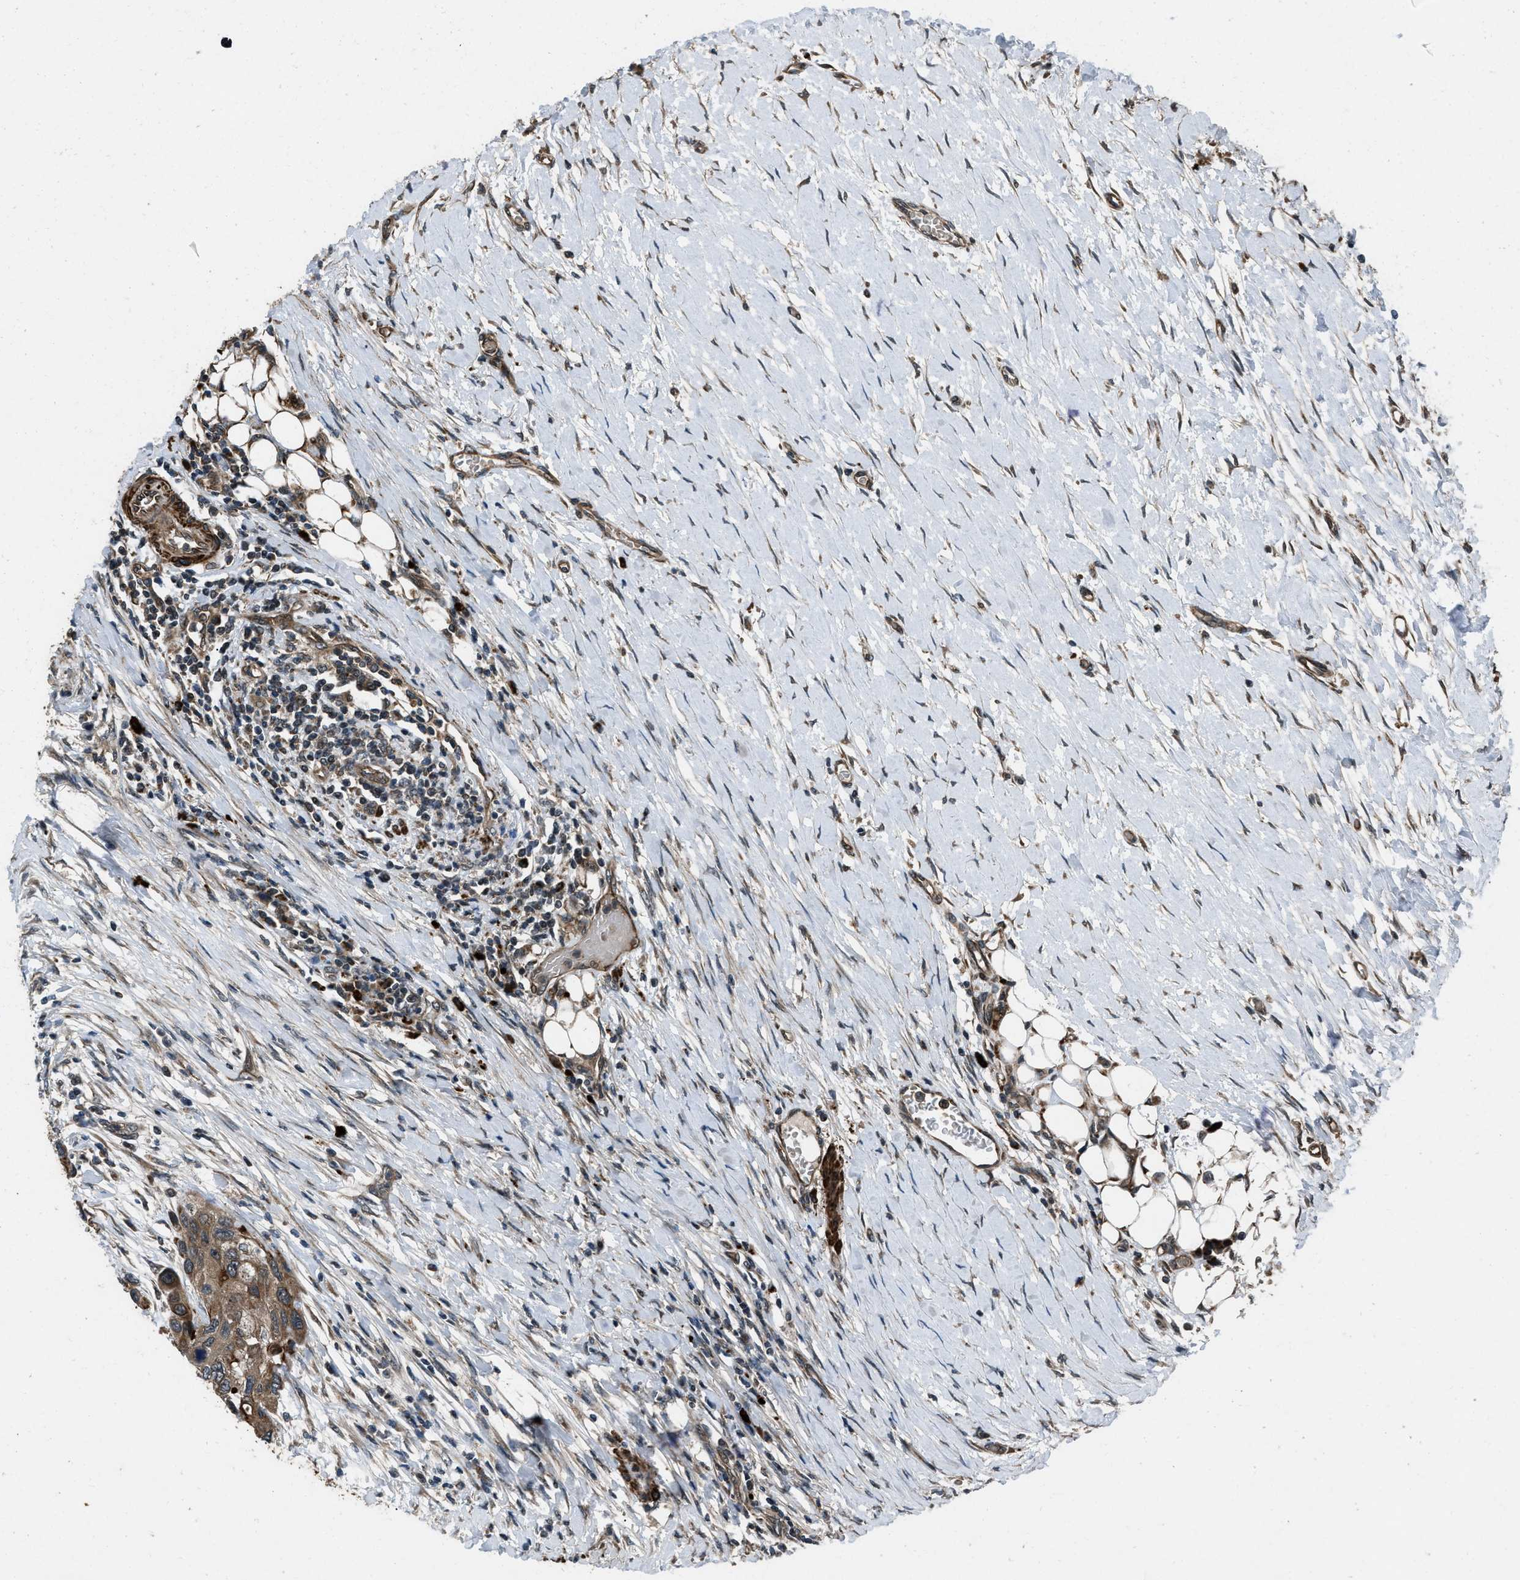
{"staining": {"intensity": "moderate", "quantity": ">75%", "location": "cytoplasmic/membranous"}, "tissue": "urothelial cancer", "cell_type": "Tumor cells", "image_type": "cancer", "snomed": [{"axis": "morphology", "description": "Urothelial carcinoma, High grade"}, {"axis": "topography", "description": "Urinary bladder"}], "caption": "Urothelial carcinoma (high-grade) stained with a brown dye exhibits moderate cytoplasmic/membranous positive expression in about >75% of tumor cells.", "gene": "IRAK4", "patient": {"sex": "female", "age": 56}}